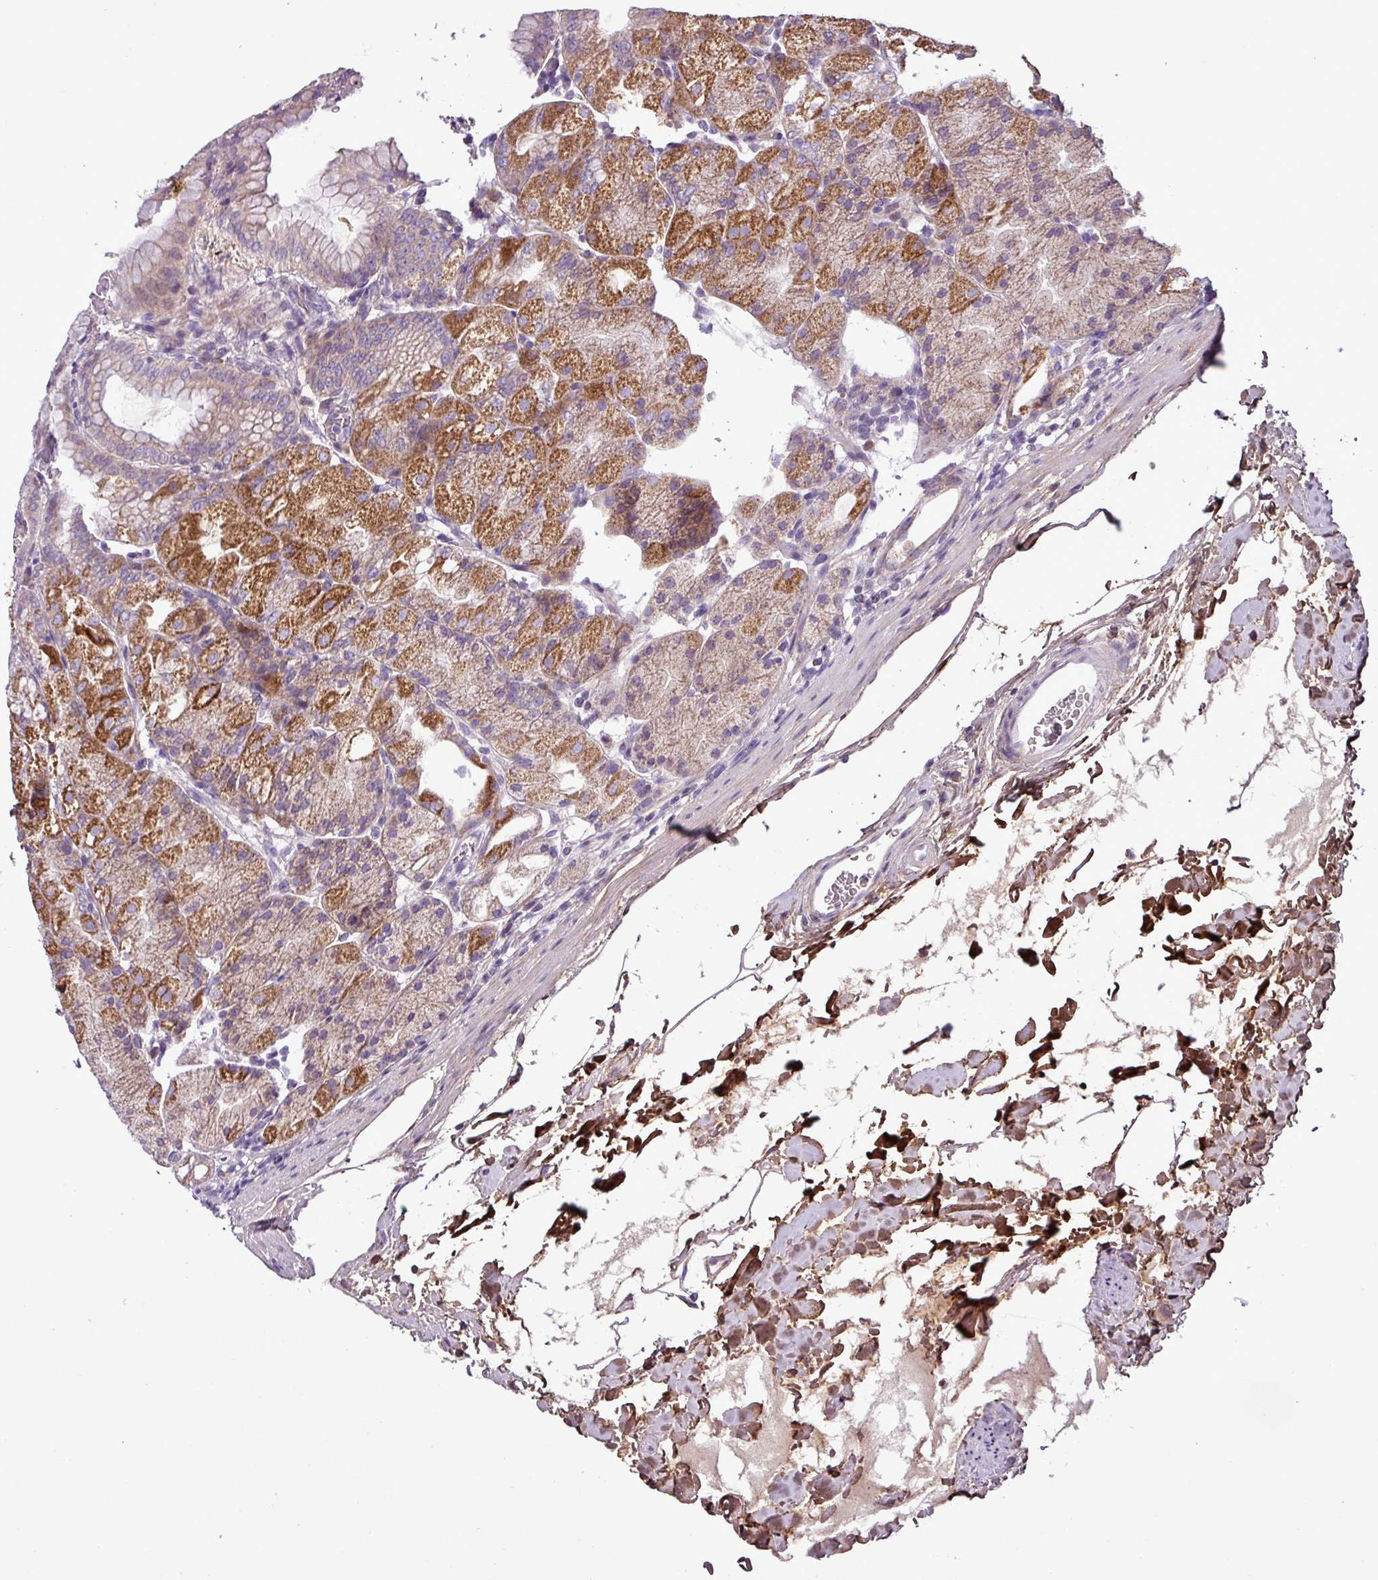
{"staining": {"intensity": "strong", "quantity": "25%-75%", "location": "cytoplasmic/membranous"}, "tissue": "stomach", "cell_type": "Glandular cells", "image_type": "normal", "snomed": [{"axis": "morphology", "description": "Normal tissue, NOS"}, {"axis": "topography", "description": "Stomach, upper"}, {"axis": "topography", "description": "Stomach, lower"}], "caption": "Brown immunohistochemical staining in unremarkable human stomach exhibits strong cytoplasmic/membranous positivity in approximately 25%-75% of glandular cells.", "gene": "FAM183A", "patient": {"sex": "male", "age": 62}}